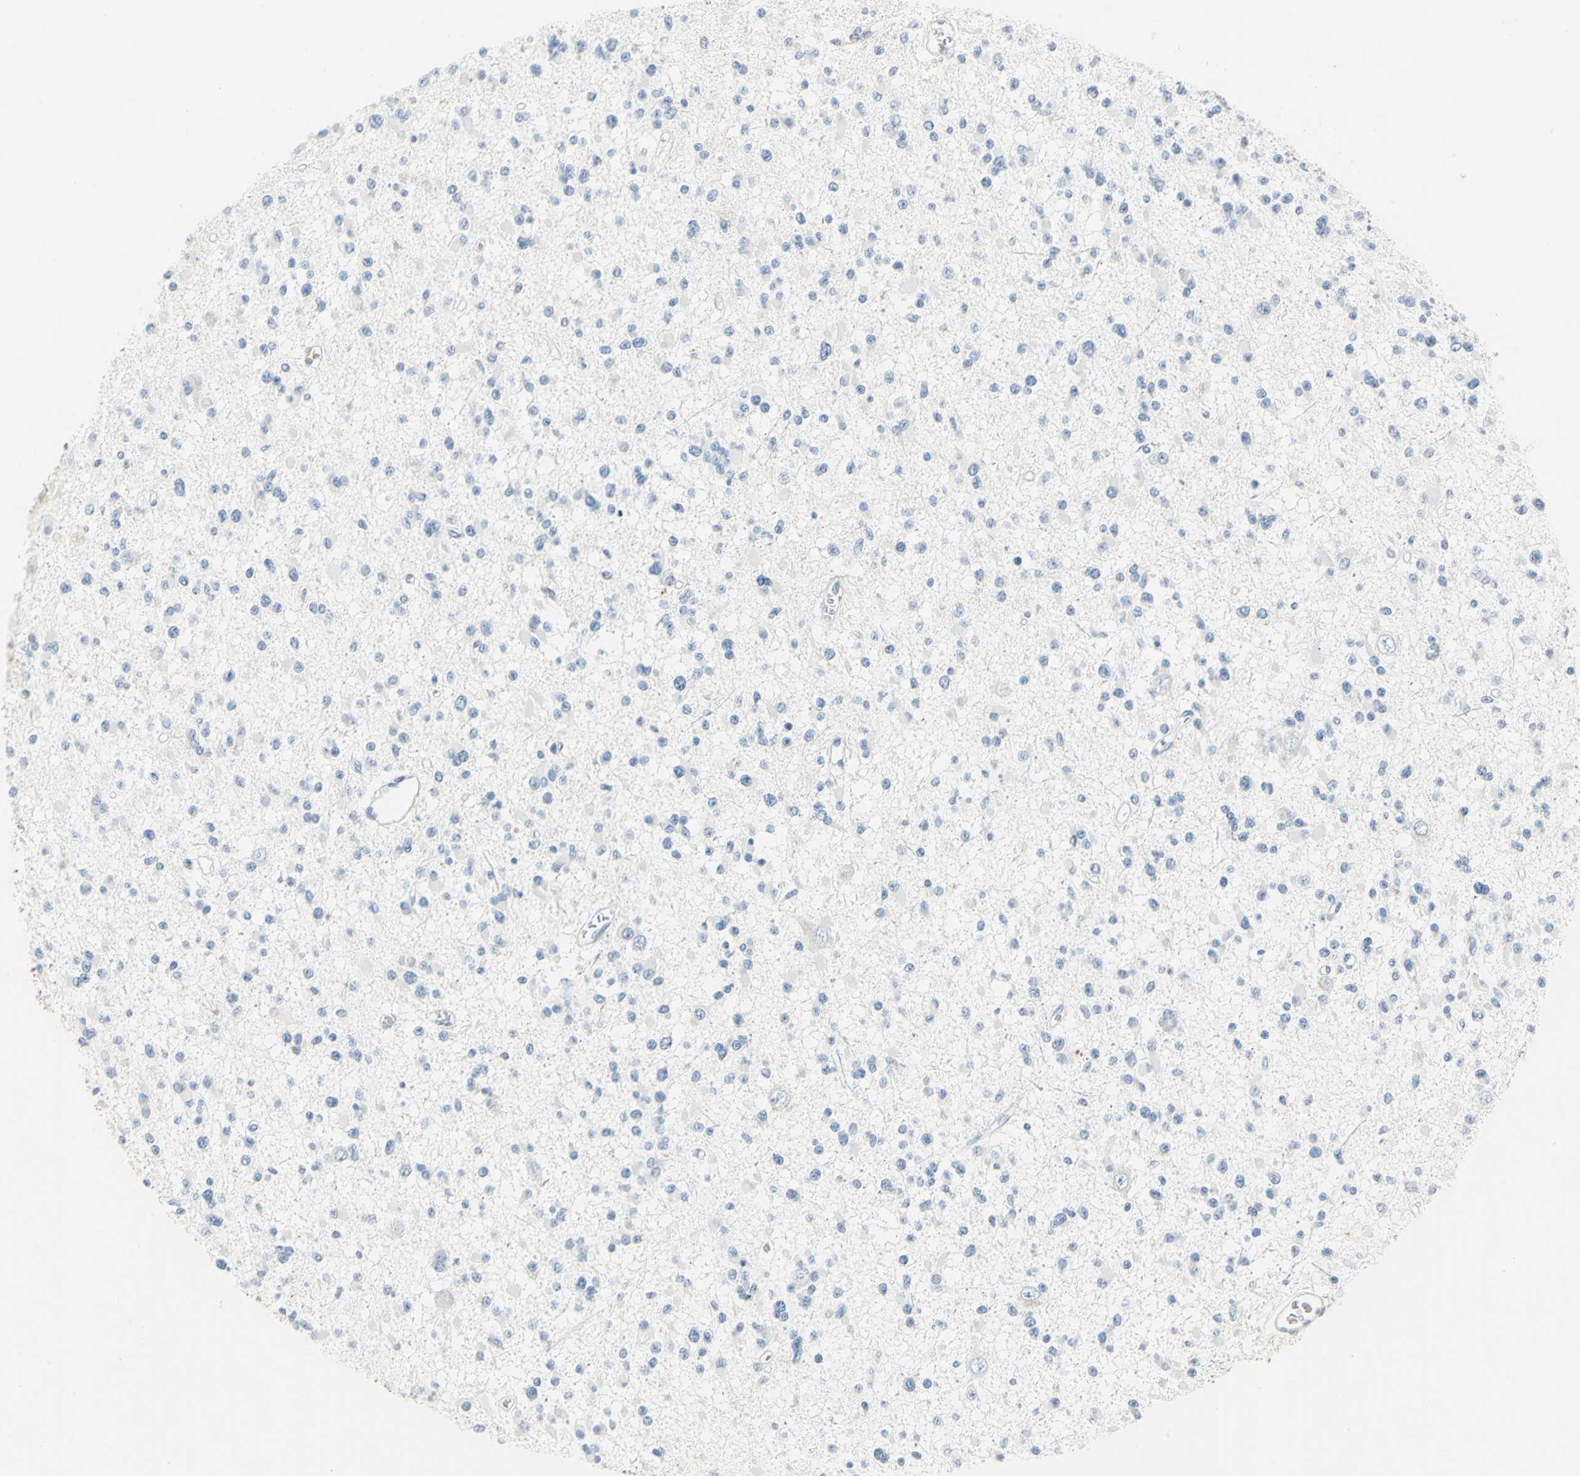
{"staining": {"intensity": "negative", "quantity": "none", "location": "none"}, "tissue": "glioma", "cell_type": "Tumor cells", "image_type": "cancer", "snomed": [{"axis": "morphology", "description": "Glioma, malignant, Low grade"}, {"axis": "topography", "description": "Brain"}], "caption": "High magnification brightfield microscopy of glioma stained with DAB (brown) and counterstained with hematoxylin (blue): tumor cells show no significant expression. (Immunohistochemistry, brightfield microscopy, high magnification).", "gene": "ANXA4", "patient": {"sex": "female", "age": 22}}